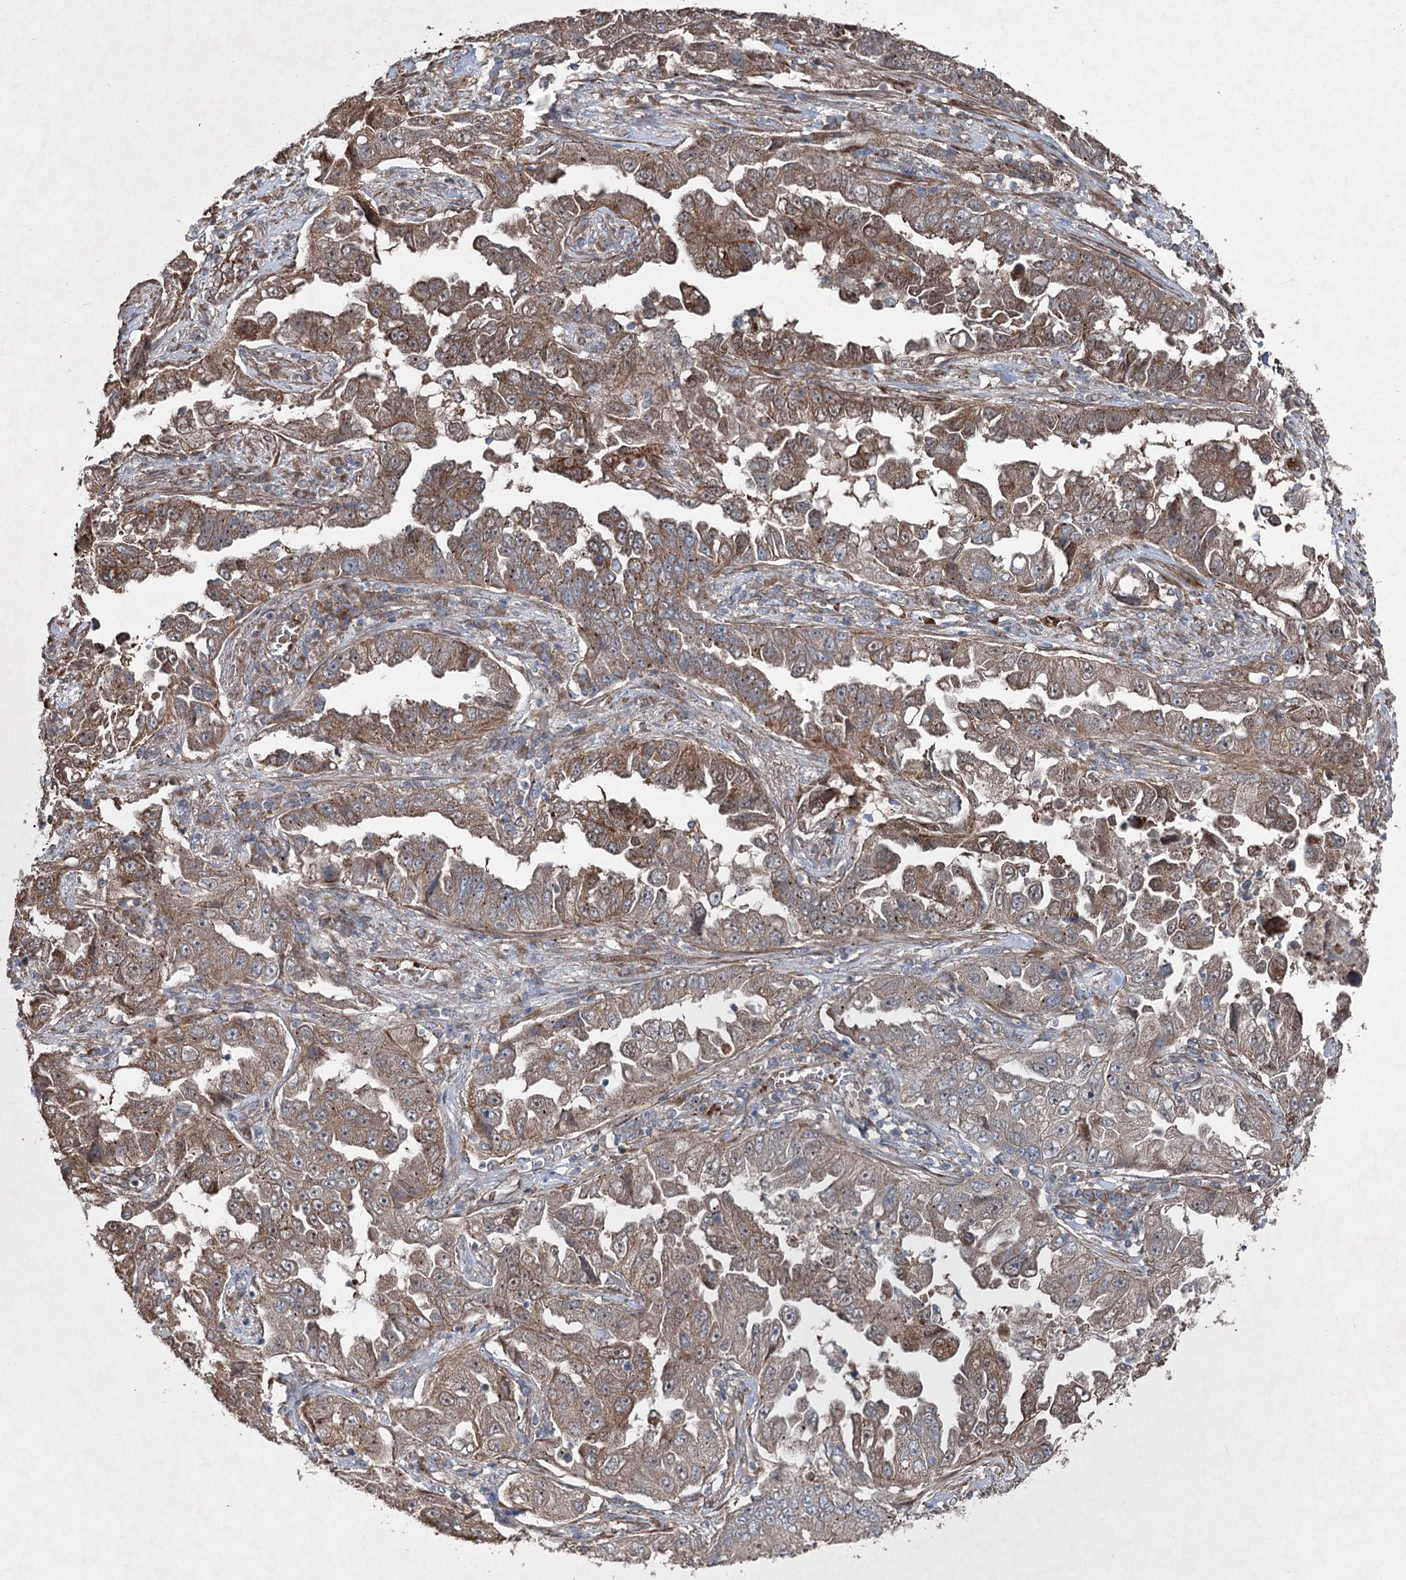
{"staining": {"intensity": "moderate", "quantity": ">75%", "location": "cytoplasmic/membranous"}, "tissue": "lung cancer", "cell_type": "Tumor cells", "image_type": "cancer", "snomed": [{"axis": "morphology", "description": "Adenocarcinoma, NOS"}, {"axis": "topography", "description": "Lung"}], "caption": "DAB immunohistochemical staining of adenocarcinoma (lung) exhibits moderate cytoplasmic/membranous protein staining in approximately >75% of tumor cells.", "gene": "SERINC5", "patient": {"sex": "female", "age": 51}}